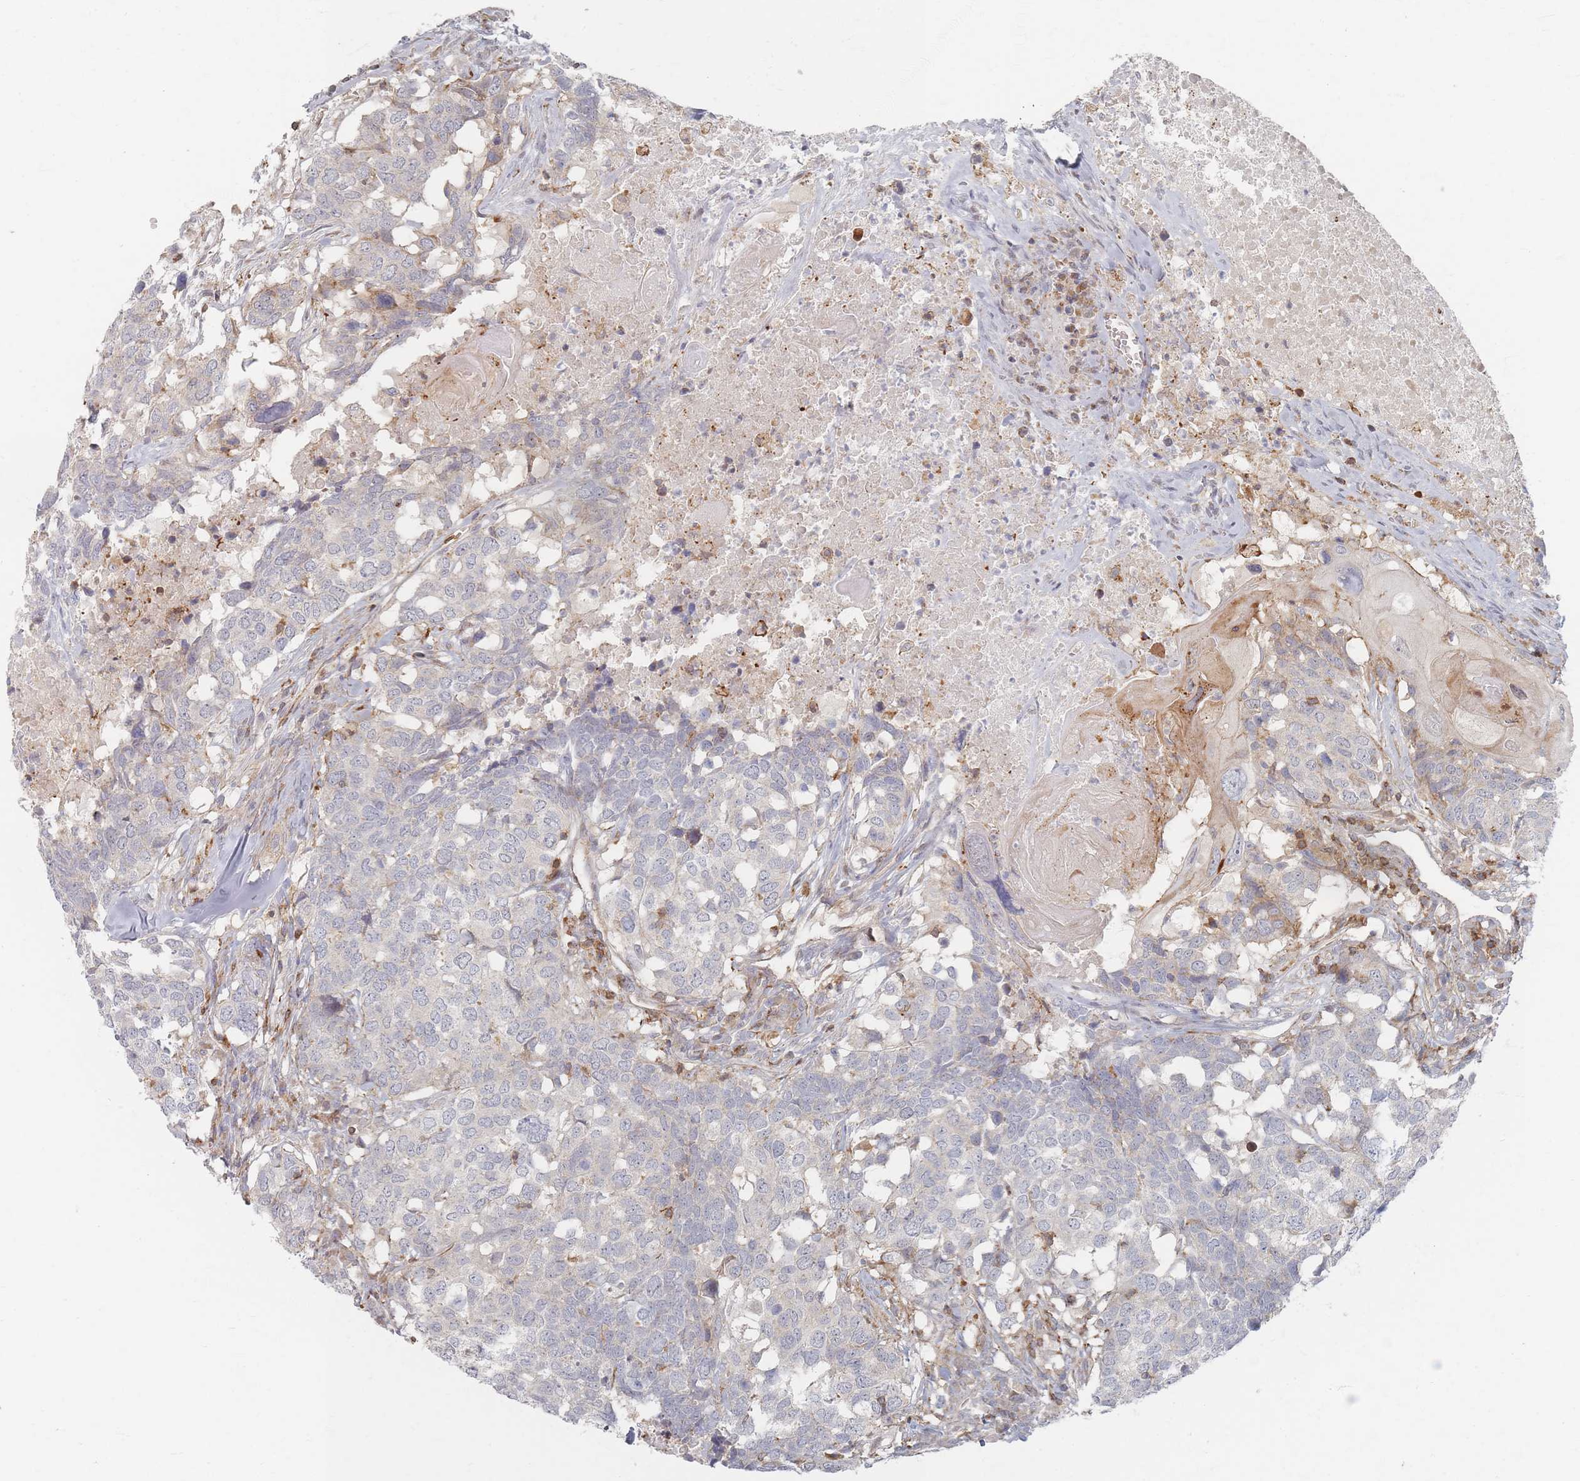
{"staining": {"intensity": "negative", "quantity": "none", "location": "none"}, "tissue": "head and neck cancer", "cell_type": "Tumor cells", "image_type": "cancer", "snomed": [{"axis": "morphology", "description": "Squamous cell carcinoma, NOS"}, {"axis": "topography", "description": "Head-Neck"}], "caption": "High power microscopy histopathology image of an IHC micrograph of squamous cell carcinoma (head and neck), revealing no significant positivity in tumor cells. (Stains: DAB (3,3'-diaminobenzidine) immunohistochemistry with hematoxylin counter stain, Microscopy: brightfield microscopy at high magnification).", "gene": "ZNF852", "patient": {"sex": "male", "age": 66}}